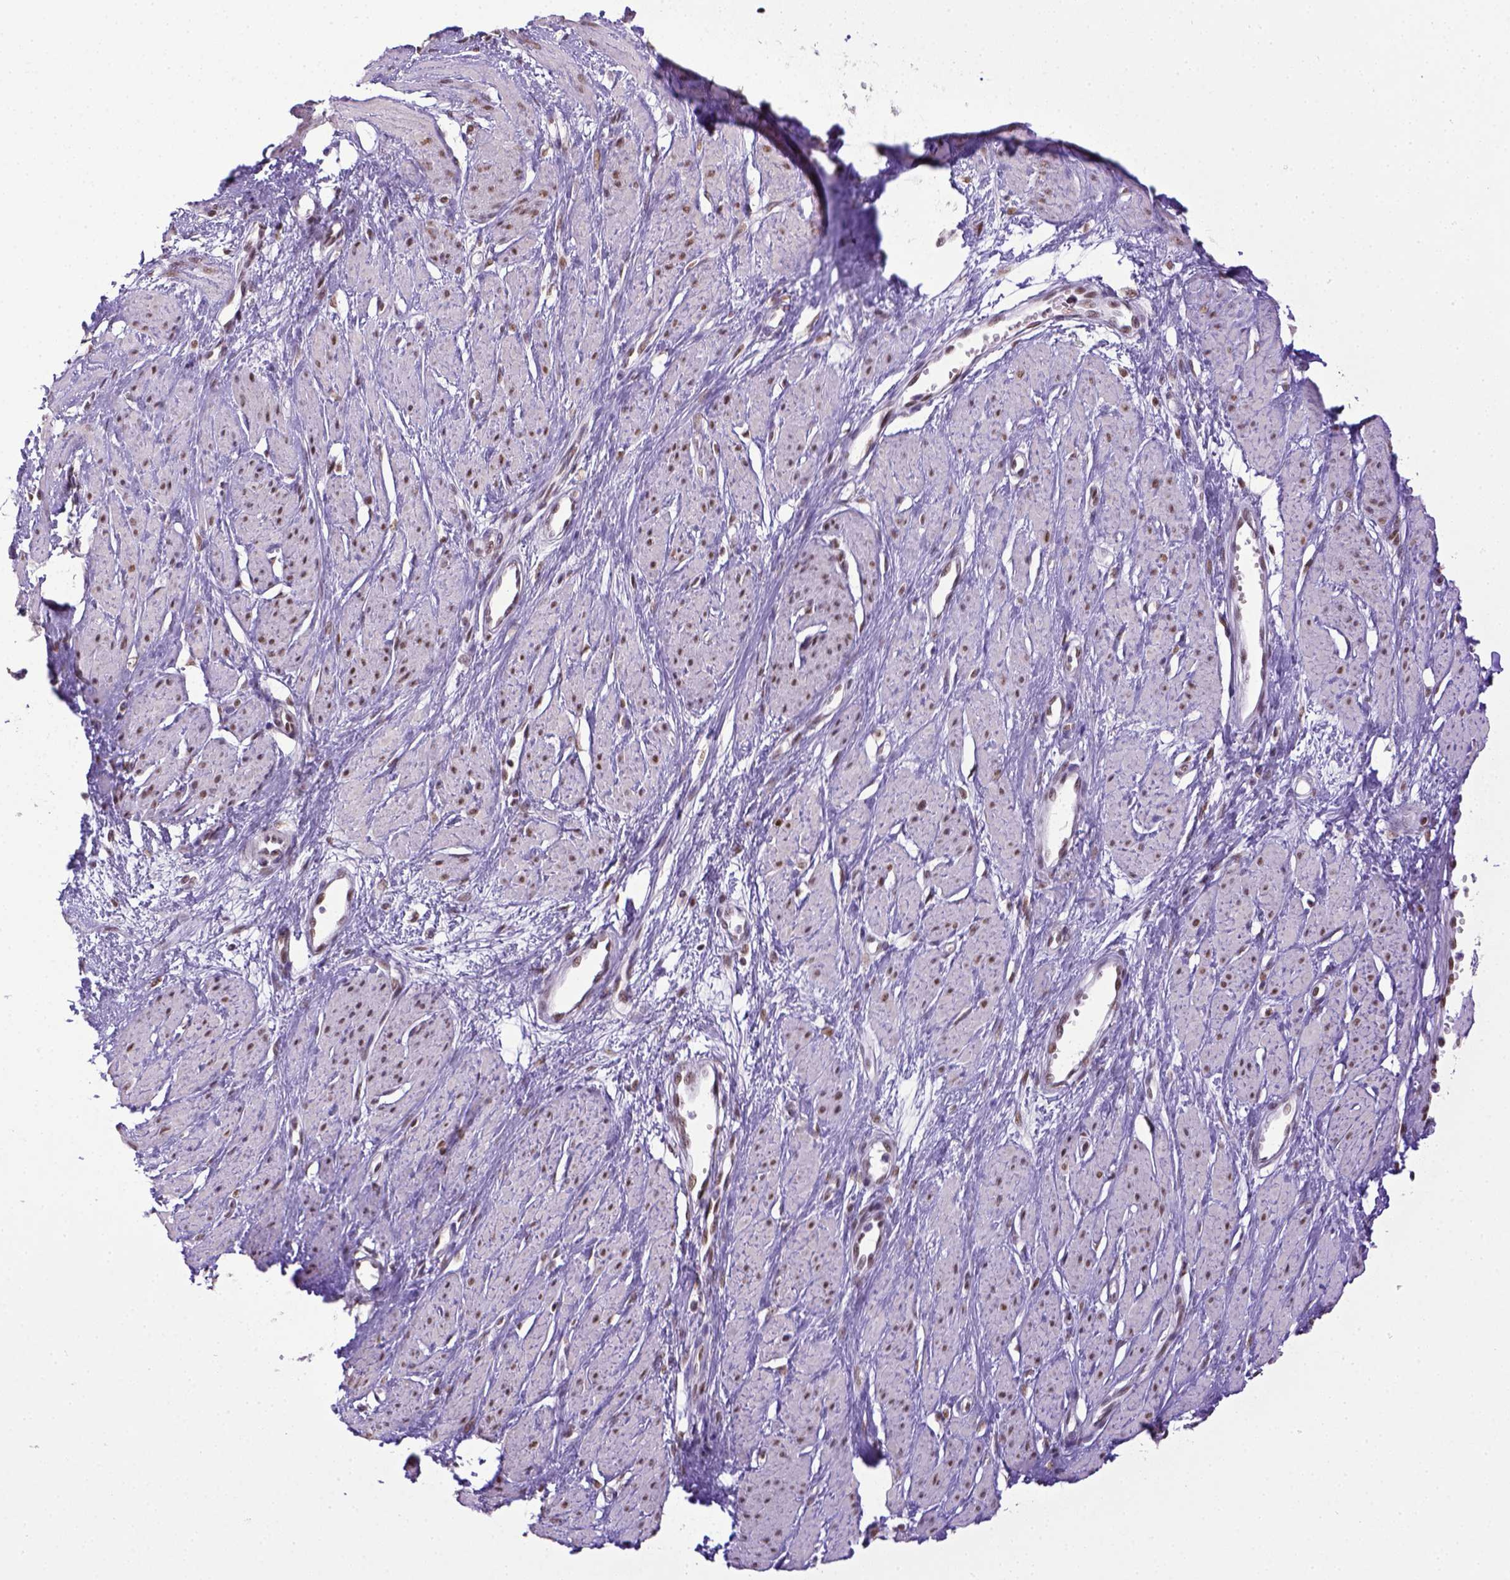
{"staining": {"intensity": "strong", "quantity": ">75%", "location": "nuclear"}, "tissue": "smooth muscle", "cell_type": "Smooth muscle cells", "image_type": "normal", "snomed": [{"axis": "morphology", "description": "Normal tissue, NOS"}, {"axis": "topography", "description": "Smooth muscle"}, {"axis": "topography", "description": "Uterus"}], "caption": "A high amount of strong nuclear positivity is present in approximately >75% of smooth muscle cells in normal smooth muscle.", "gene": "ERCC1", "patient": {"sex": "female", "age": 39}}